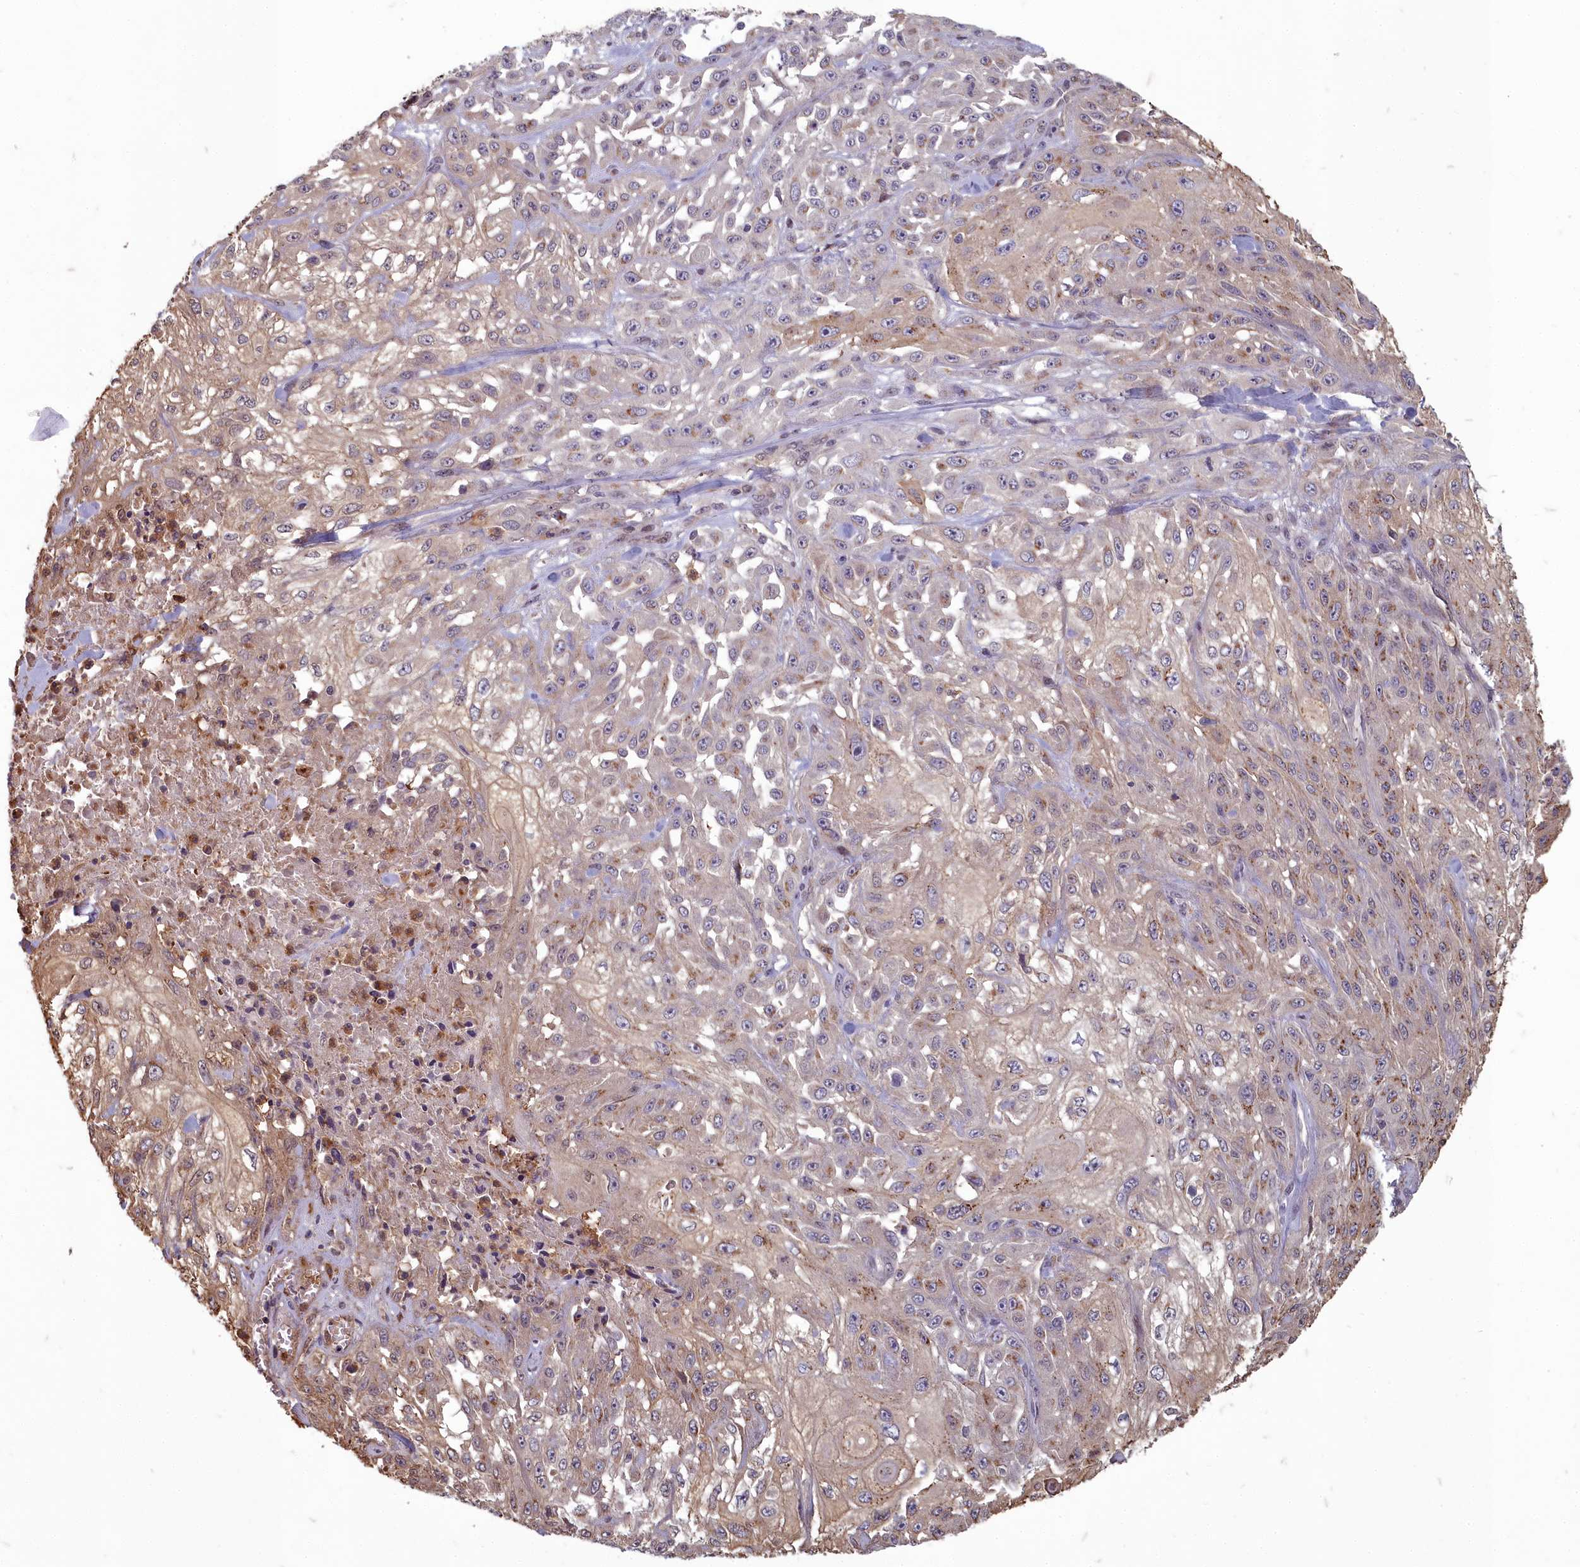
{"staining": {"intensity": "weak", "quantity": "25%-75%", "location": "cytoplasmic/membranous"}, "tissue": "skin cancer", "cell_type": "Tumor cells", "image_type": "cancer", "snomed": [{"axis": "morphology", "description": "Squamous cell carcinoma, NOS"}, {"axis": "morphology", "description": "Squamous cell carcinoma, metastatic, NOS"}, {"axis": "topography", "description": "Skin"}, {"axis": "topography", "description": "Lymph node"}], "caption": "Tumor cells display weak cytoplasmic/membranous staining in approximately 25%-75% of cells in skin cancer.", "gene": "ZNF626", "patient": {"sex": "male", "age": 75}}